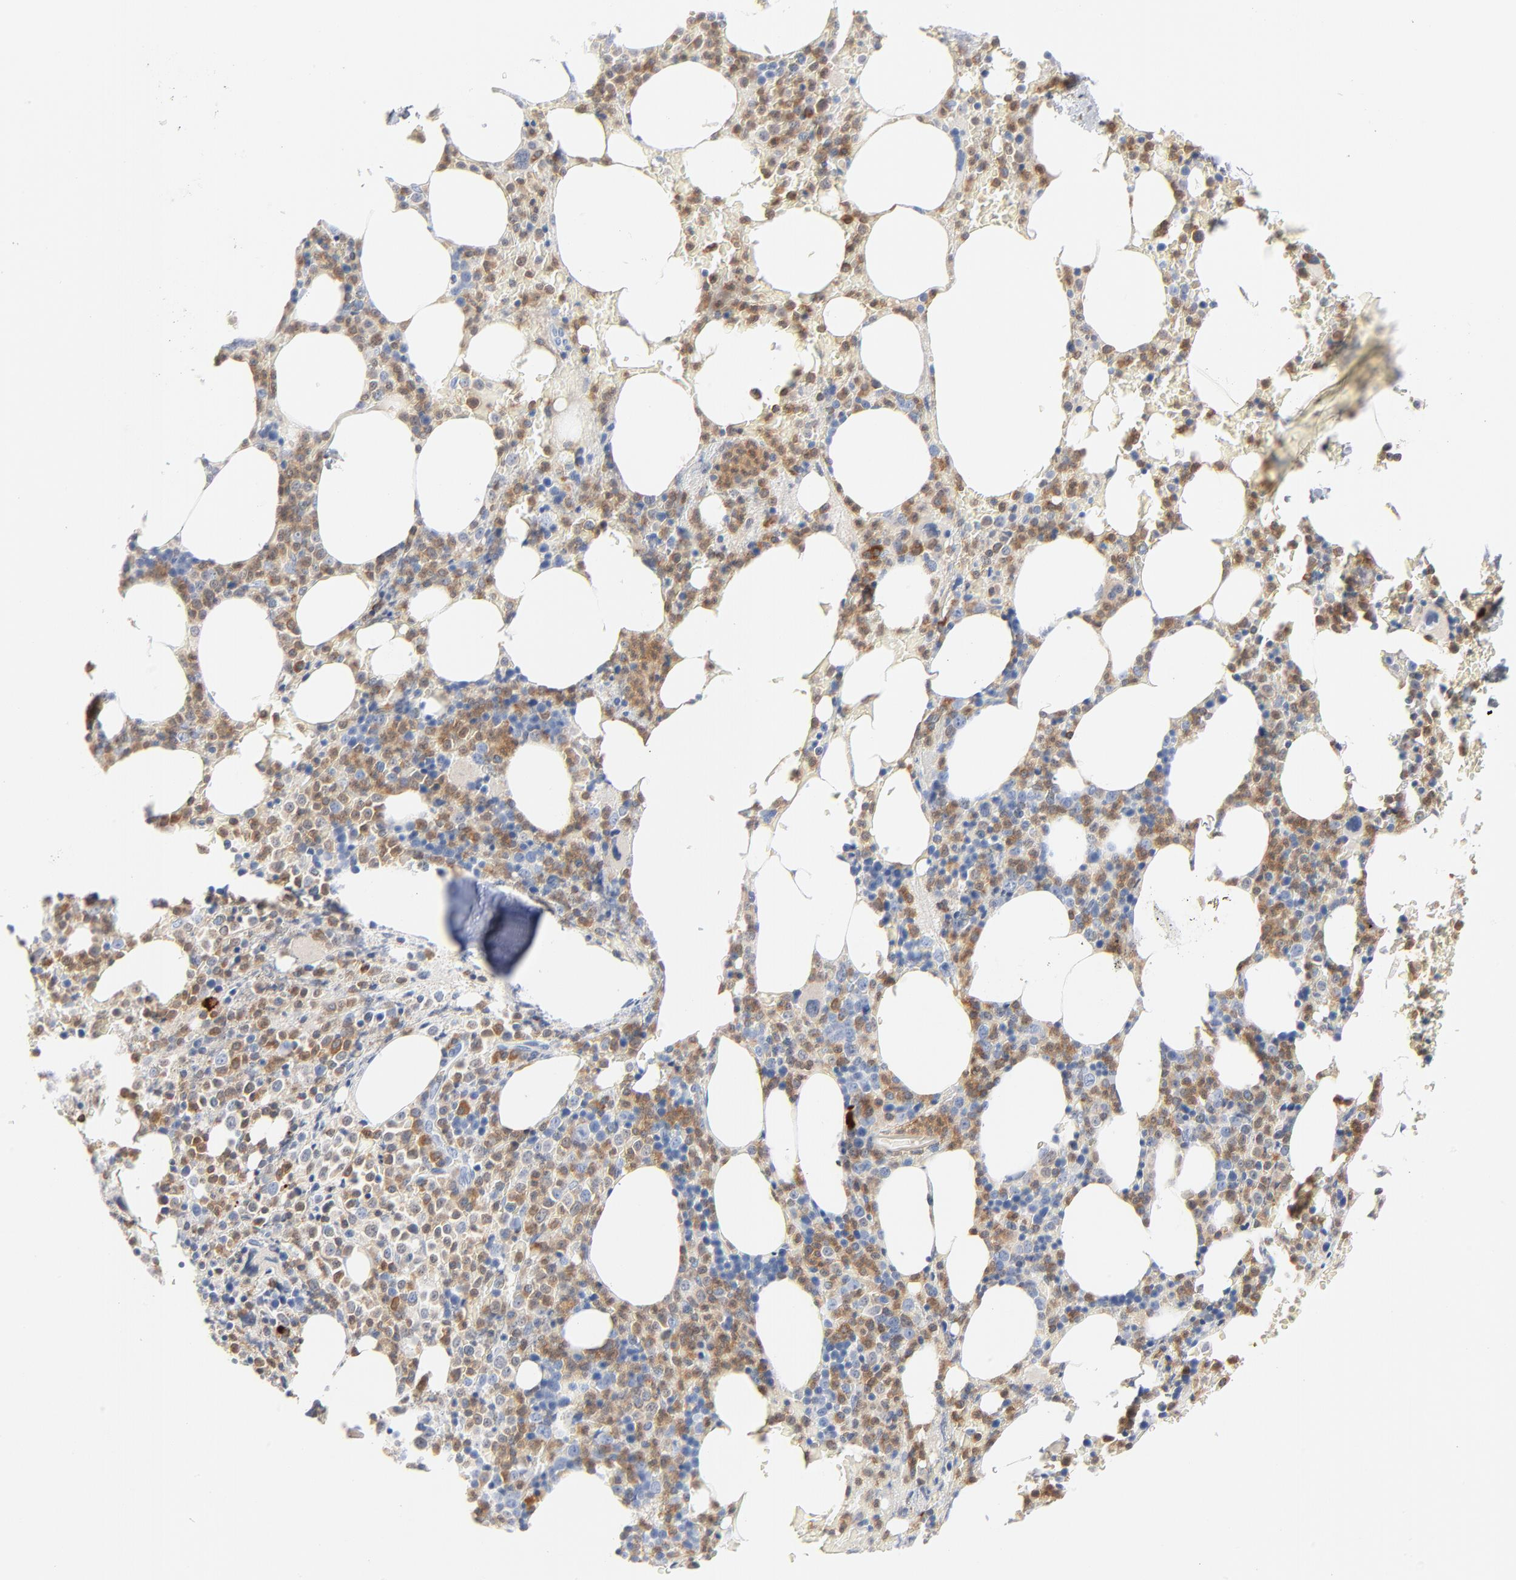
{"staining": {"intensity": "moderate", "quantity": "25%-75%", "location": "cytoplasmic/membranous"}, "tissue": "bone marrow", "cell_type": "Hematopoietic cells", "image_type": "normal", "snomed": [{"axis": "morphology", "description": "Normal tissue, NOS"}, {"axis": "topography", "description": "Bone marrow"}], "caption": "This is an image of immunohistochemistry staining of benign bone marrow, which shows moderate expression in the cytoplasmic/membranous of hematopoietic cells.", "gene": "PTK2B", "patient": {"sex": "female", "age": 66}}